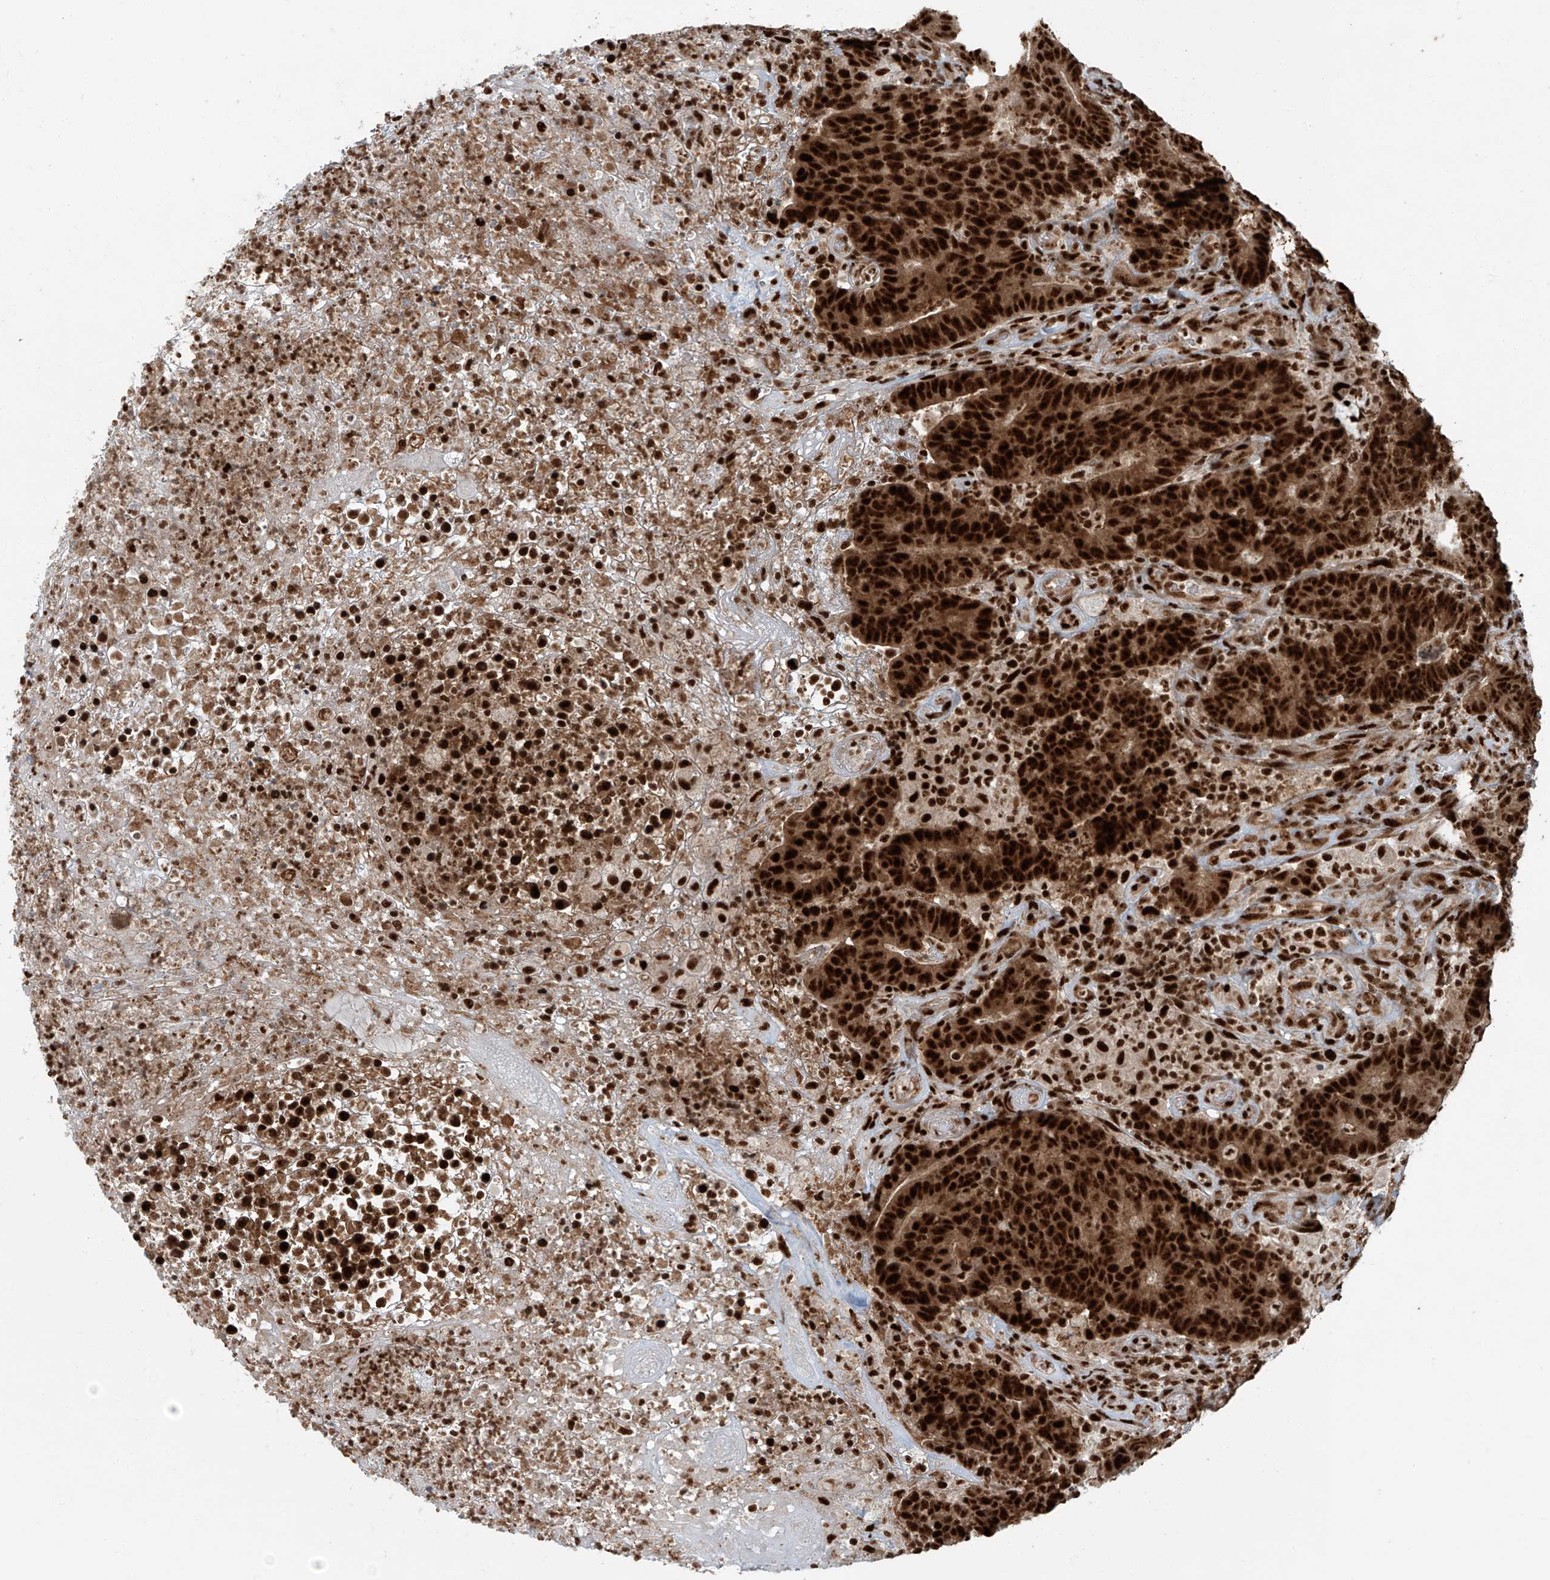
{"staining": {"intensity": "strong", "quantity": ">75%", "location": "nuclear"}, "tissue": "colorectal cancer", "cell_type": "Tumor cells", "image_type": "cancer", "snomed": [{"axis": "morphology", "description": "Normal tissue, NOS"}, {"axis": "morphology", "description": "Adenocarcinoma, NOS"}, {"axis": "topography", "description": "Colon"}], "caption": "Colorectal cancer tissue displays strong nuclear positivity in approximately >75% of tumor cells", "gene": "FAM193B", "patient": {"sex": "female", "age": 75}}